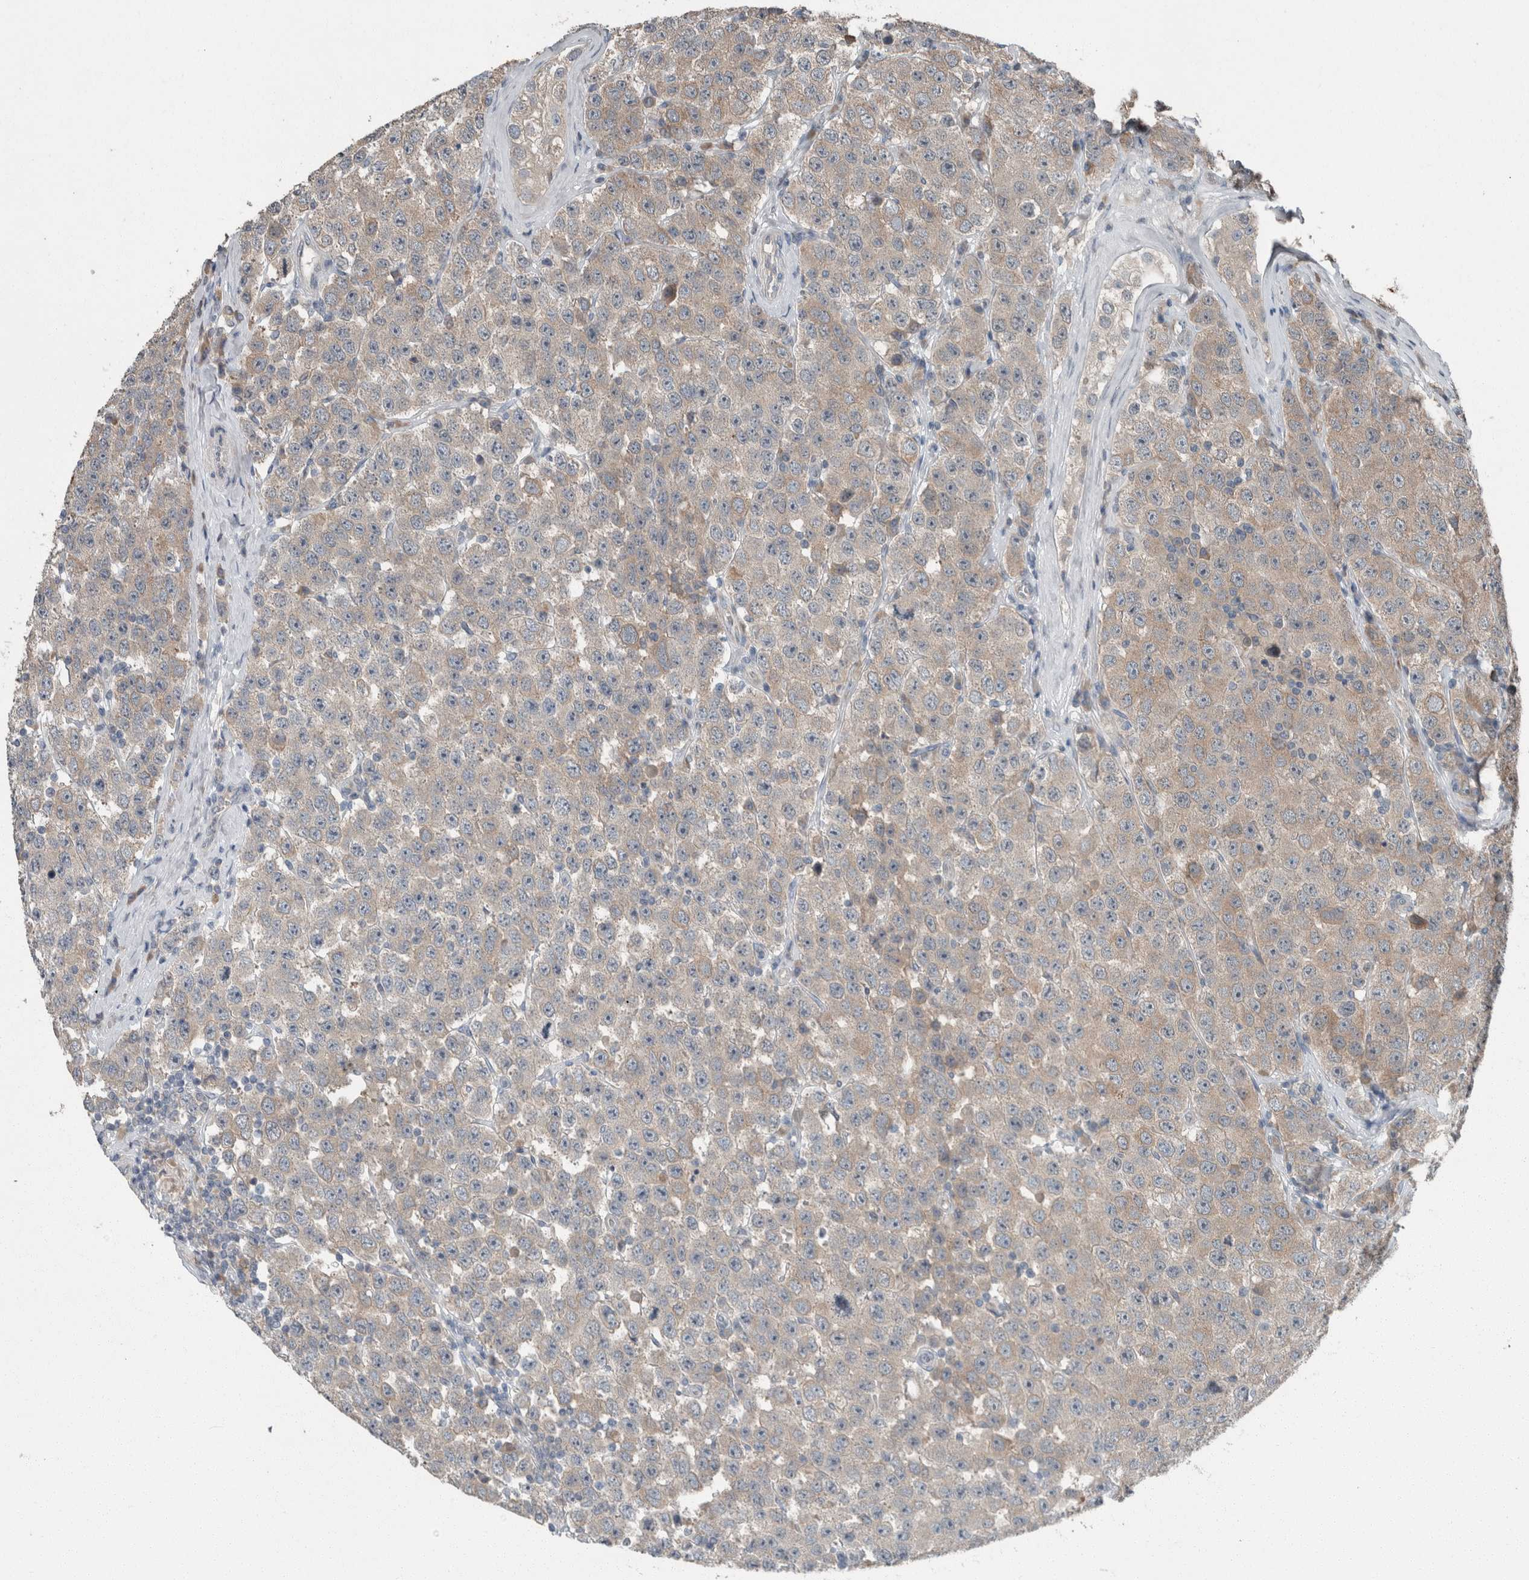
{"staining": {"intensity": "weak", "quantity": "<25%", "location": "cytoplasmic/membranous"}, "tissue": "testis cancer", "cell_type": "Tumor cells", "image_type": "cancer", "snomed": [{"axis": "morphology", "description": "Seminoma, NOS"}, {"axis": "morphology", "description": "Carcinoma, Embryonal, NOS"}, {"axis": "topography", "description": "Testis"}], "caption": "Immunohistochemistry (IHC) histopathology image of neoplastic tissue: testis seminoma stained with DAB shows no significant protein positivity in tumor cells.", "gene": "KNTC1", "patient": {"sex": "male", "age": 28}}